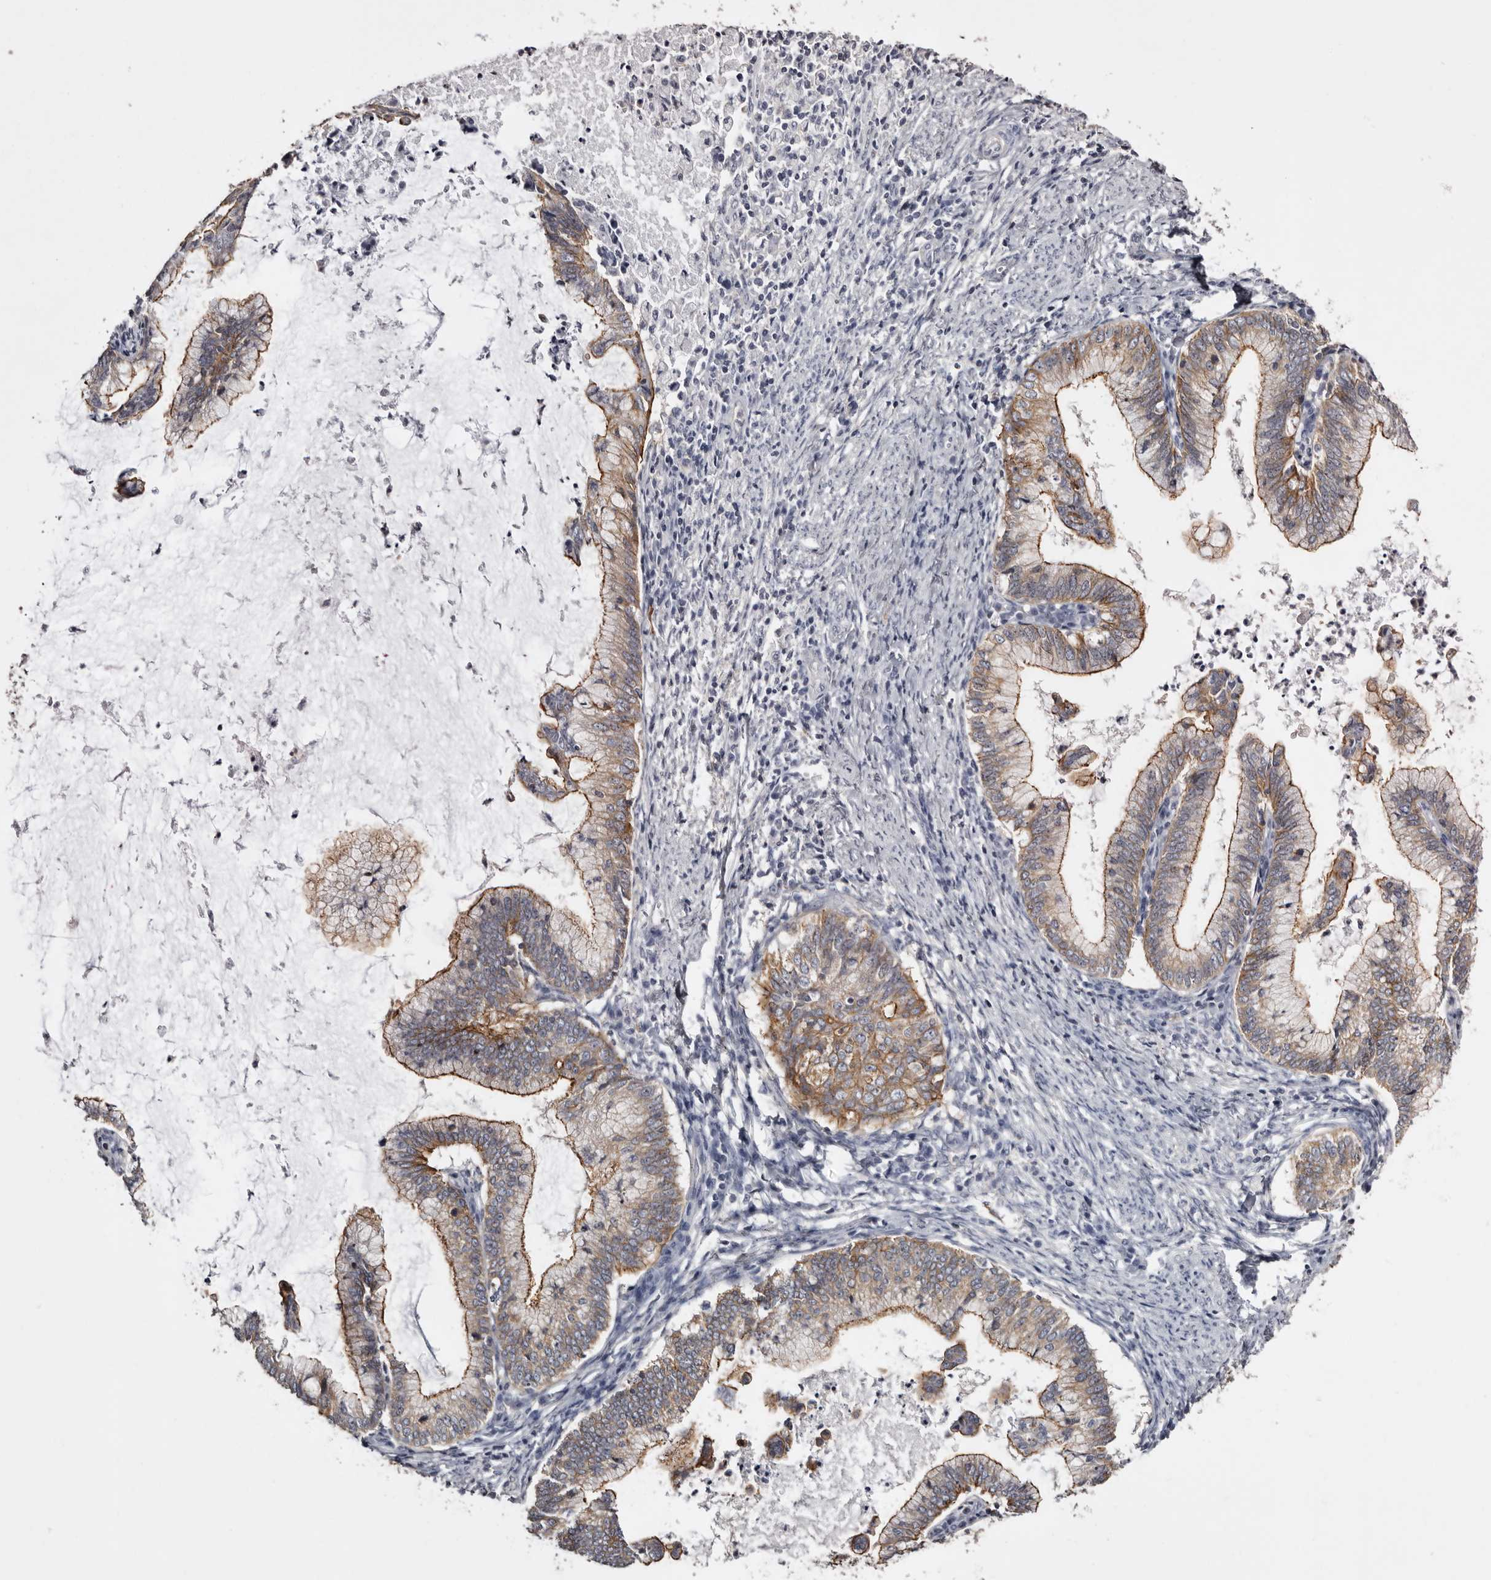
{"staining": {"intensity": "moderate", "quantity": ">75%", "location": "cytoplasmic/membranous"}, "tissue": "cervical cancer", "cell_type": "Tumor cells", "image_type": "cancer", "snomed": [{"axis": "morphology", "description": "Adenocarcinoma, NOS"}, {"axis": "topography", "description": "Cervix"}], "caption": "Immunohistochemistry (IHC) of human cervical cancer (adenocarcinoma) demonstrates medium levels of moderate cytoplasmic/membranous expression in about >75% of tumor cells. Ihc stains the protein in brown and the nuclei are stained blue.", "gene": "LAD1", "patient": {"sex": "female", "age": 36}}